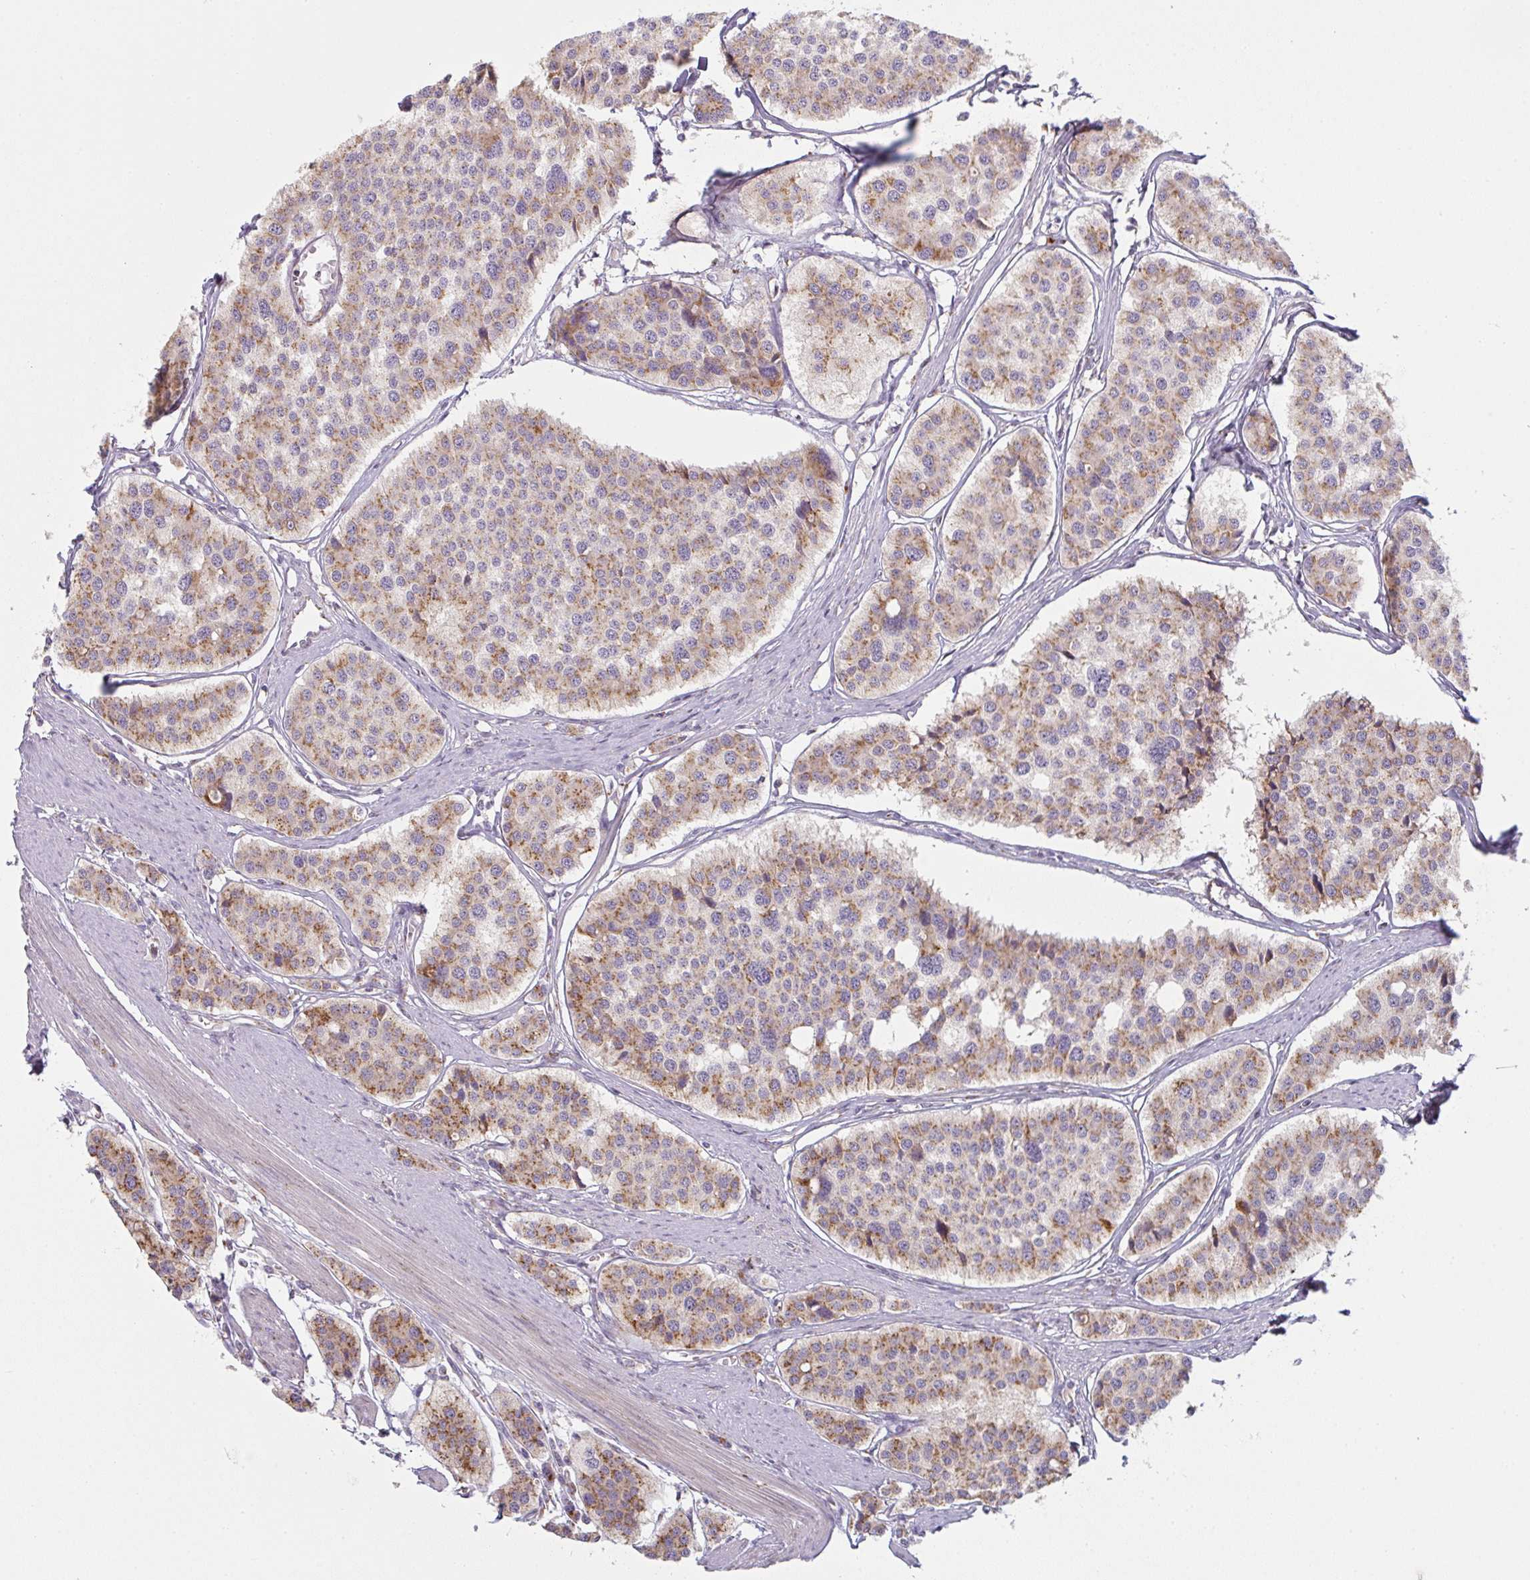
{"staining": {"intensity": "moderate", "quantity": ">75%", "location": "cytoplasmic/membranous"}, "tissue": "carcinoid", "cell_type": "Tumor cells", "image_type": "cancer", "snomed": [{"axis": "morphology", "description": "Carcinoid, malignant, NOS"}, {"axis": "topography", "description": "Small intestine"}], "caption": "IHC of carcinoid demonstrates medium levels of moderate cytoplasmic/membranous staining in about >75% of tumor cells.", "gene": "GVQW3", "patient": {"sex": "male", "age": 60}}